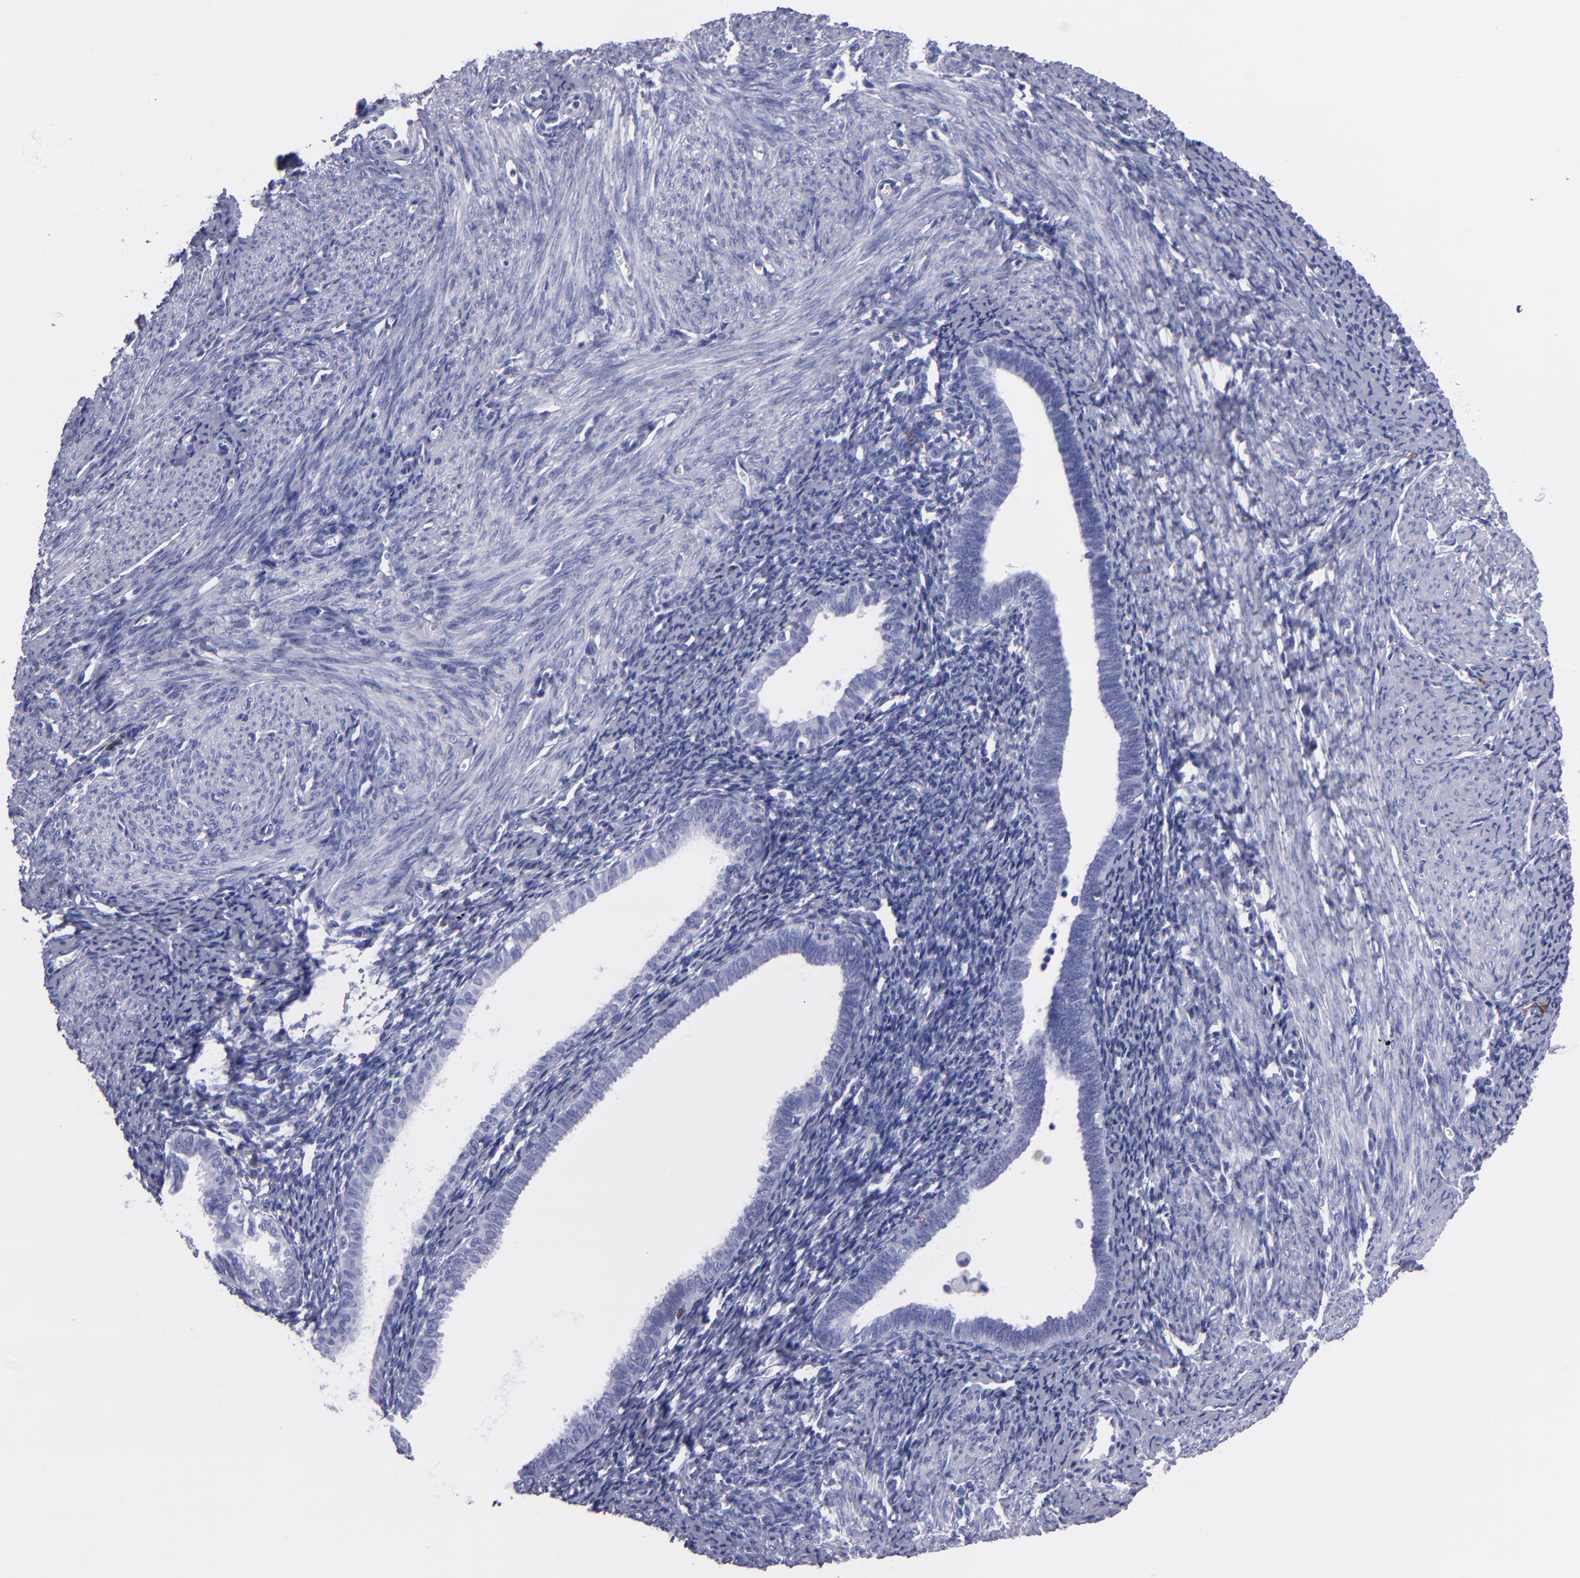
{"staining": {"intensity": "negative", "quantity": "none", "location": "none"}, "tissue": "endometrium", "cell_type": "Cells in endometrial stroma", "image_type": "normal", "snomed": [{"axis": "morphology", "description": "Normal tissue, NOS"}, {"axis": "topography", "description": "Smooth muscle"}, {"axis": "topography", "description": "Endometrium"}], "caption": "This is an immunohistochemistry histopathology image of benign human endometrium. There is no positivity in cells in endometrial stroma.", "gene": "CD38", "patient": {"sex": "female", "age": 57}}